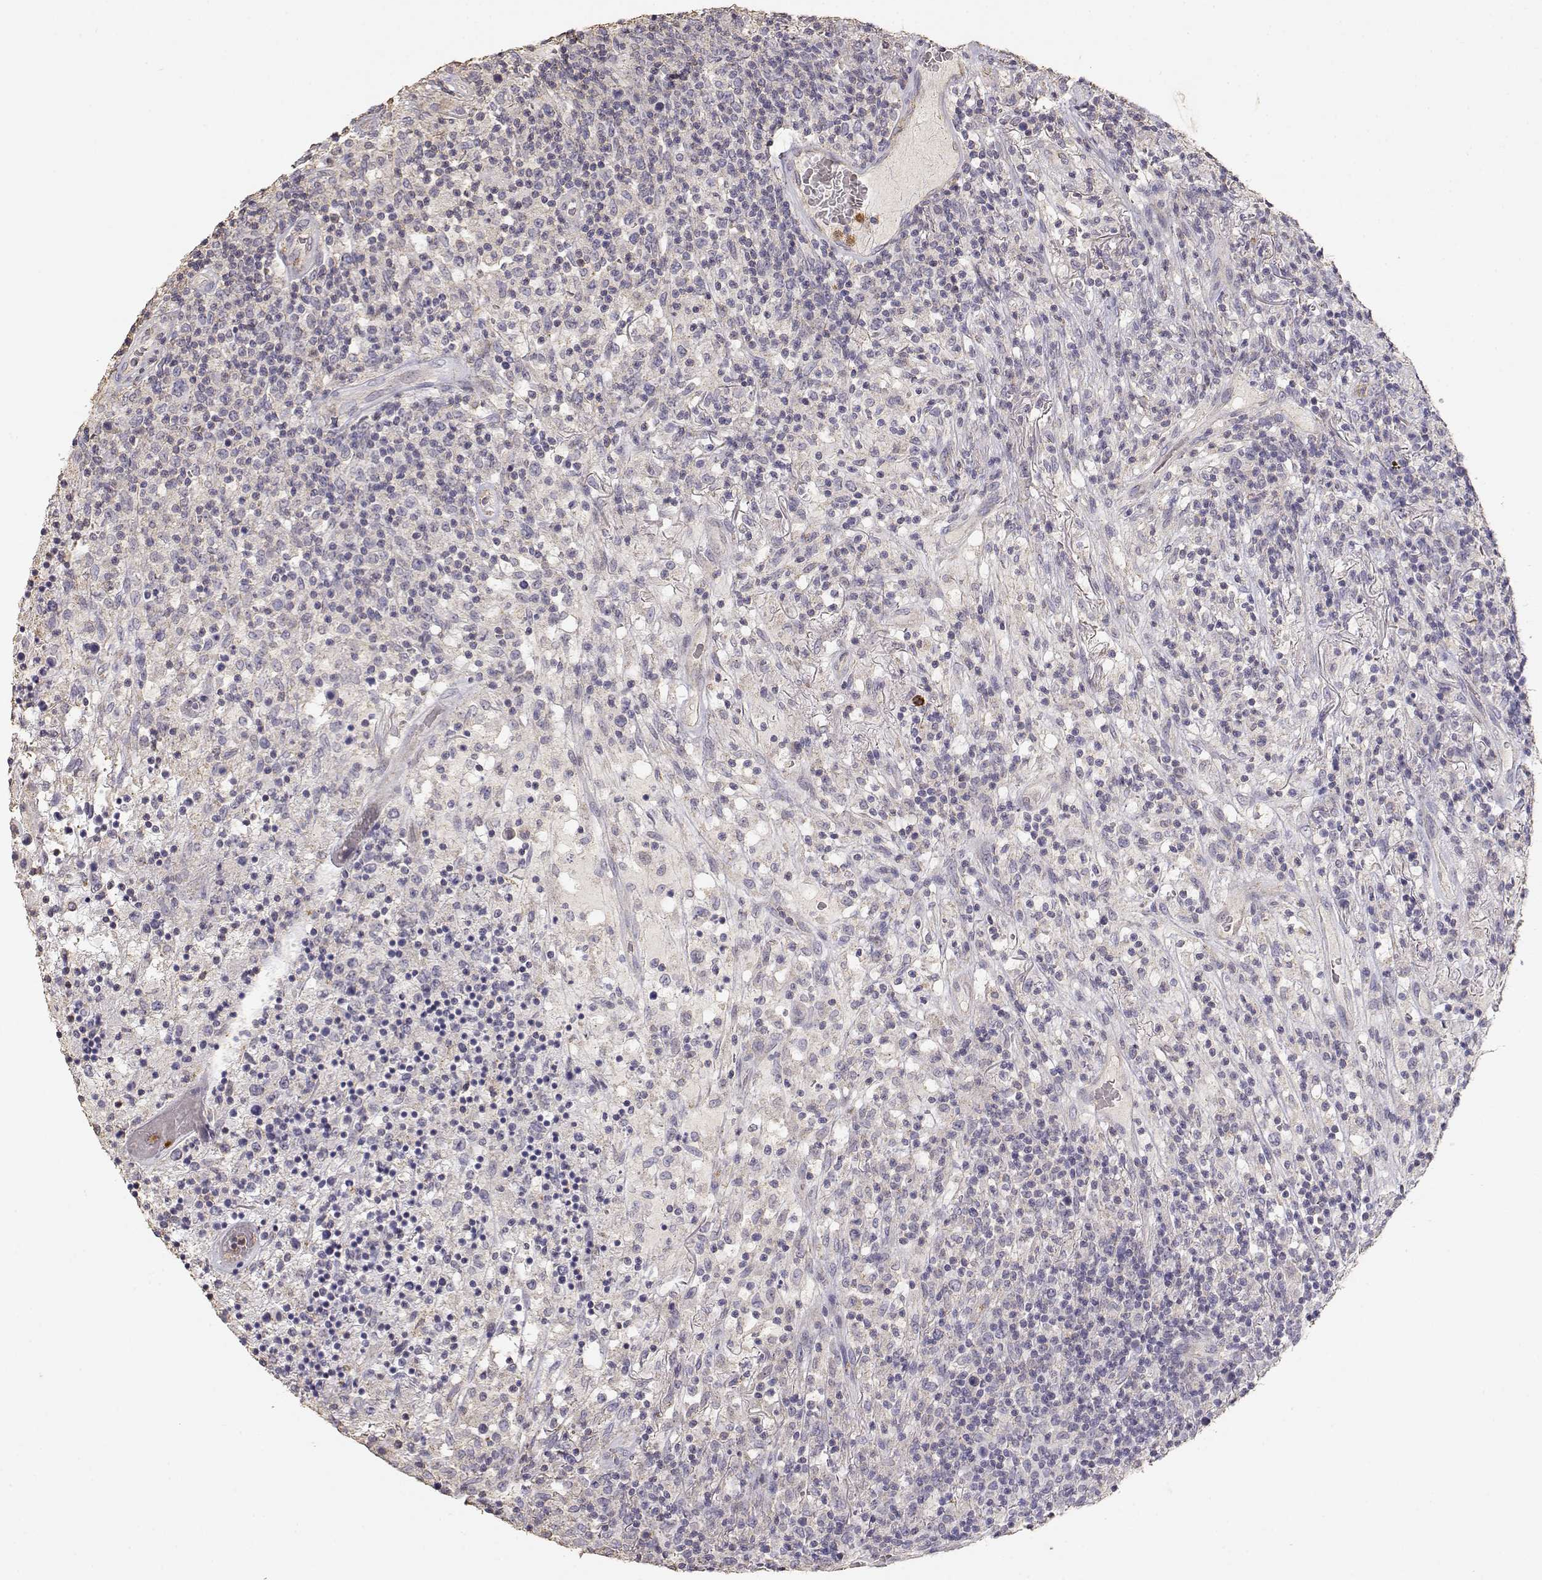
{"staining": {"intensity": "negative", "quantity": "none", "location": "none"}, "tissue": "lymphoma", "cell_type": "Tumor cells", "image_type": "cancer", "snomed": [{"axis": "morphology", "description": "Malignant lymphoma, non-Hodgkin's type, High grade"}, {"axis": "topography", "description": "Lung"}], "caption": "Immunohistochemistry (IHC) photomicrograph of neoplastic tissue: lymphoma stained with DAB demonstrates no significant protein staining in tumor cells.", "gene": "TNFRSF10C", "patient": {"sex": "male", "age": 79}}